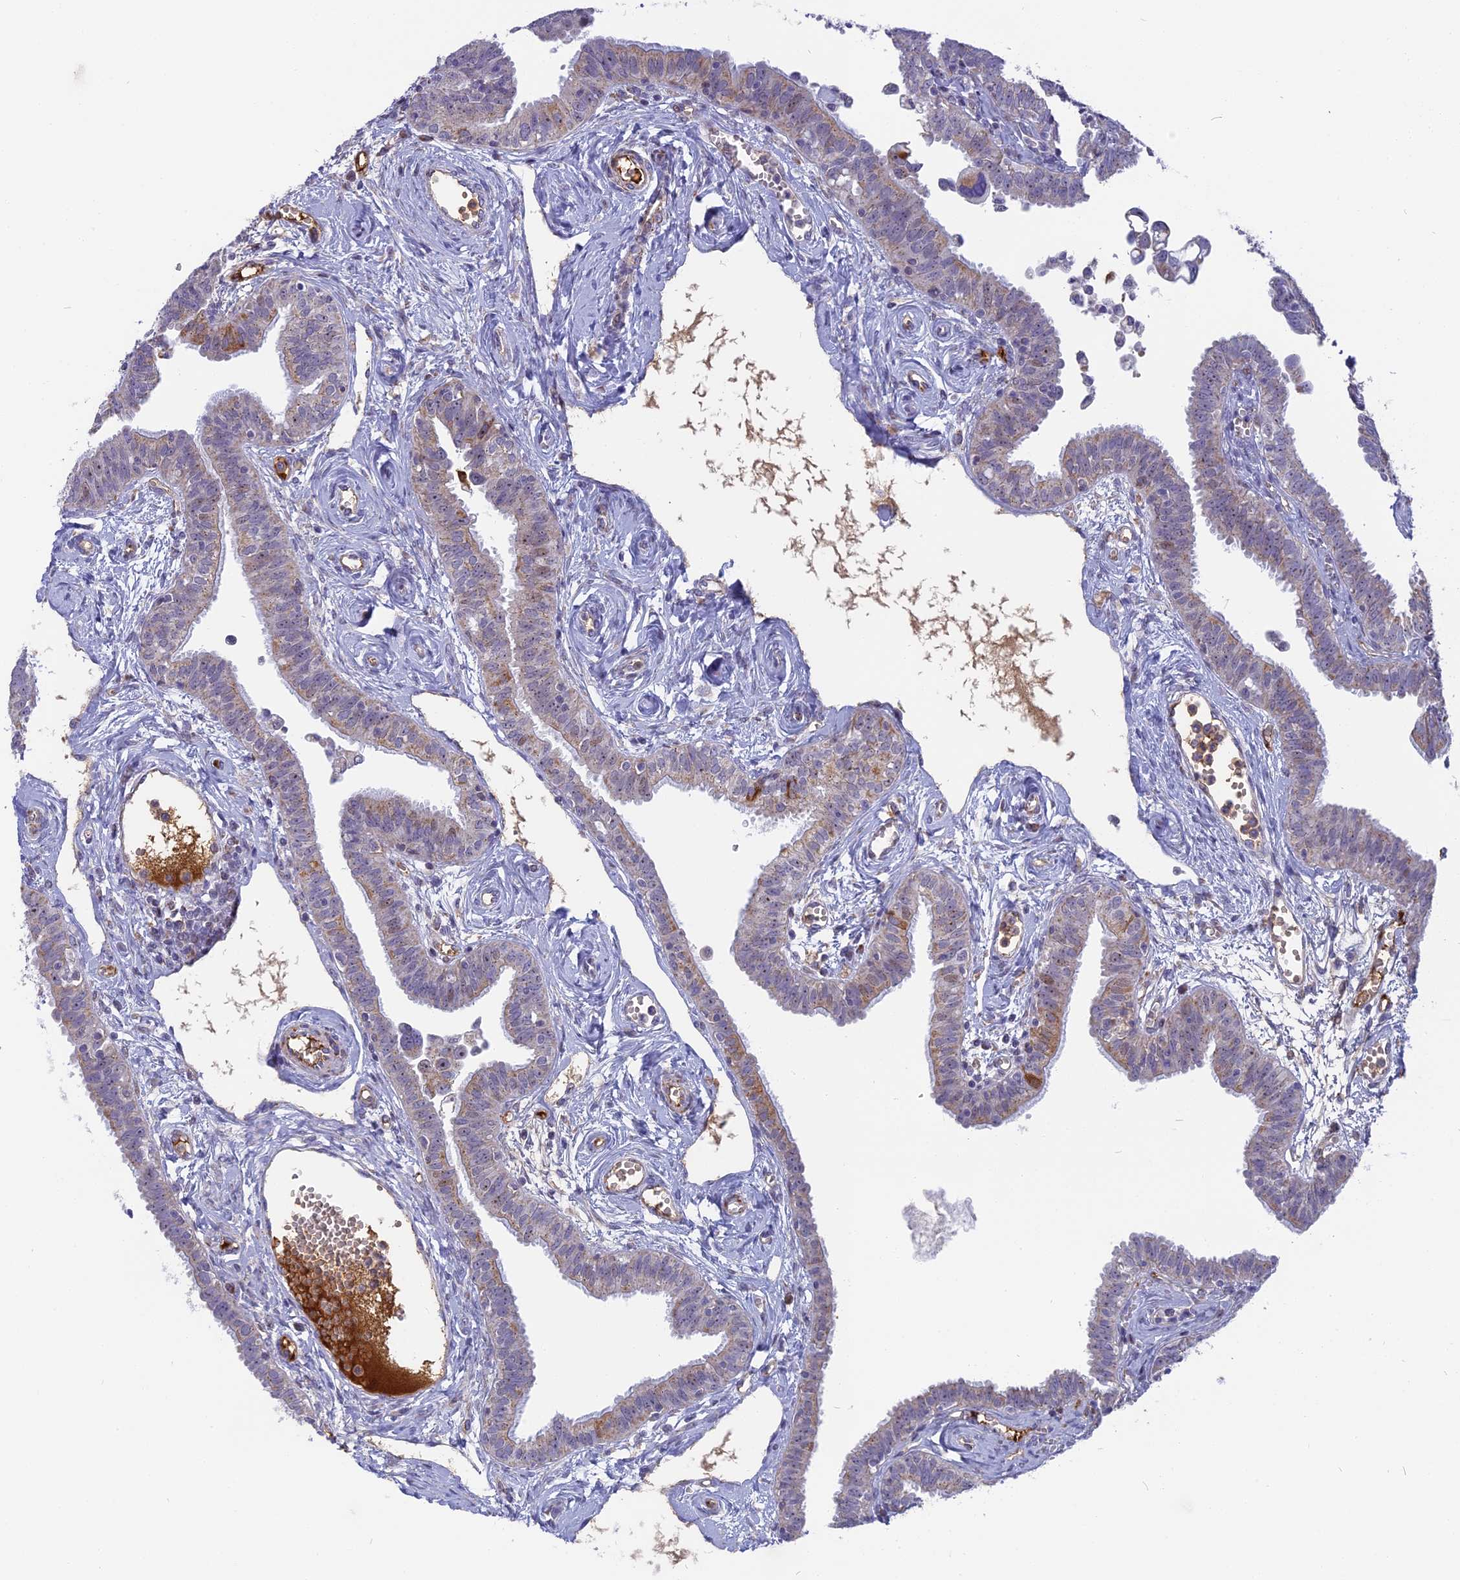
{"staining": {"intensity": "moderate", "quantity": "25%-75%", "location": "cytoplasmic/membranous"}, "tissue": "fallopian tube", "cell_type": "Glandular cells", "image_type": "normal", "snomed": [{"axis": "morphology", "description": "Normal tissue, NOS"}, {"axis": "morphology", "description": "Carcinoma, NOS"}, {"axis": "topography", "description": "Fallopian tube"}, {"axis": "topography", "description": "Ovary"}], "caption": "Protein expression analysis of normal human fallopian tube reveals moderate cytoplasmic/membranous staining in approximately 25%-75% of glandular cells.", "gene": "DTWD1", "patient": {"sex": "female", "age": 59}}